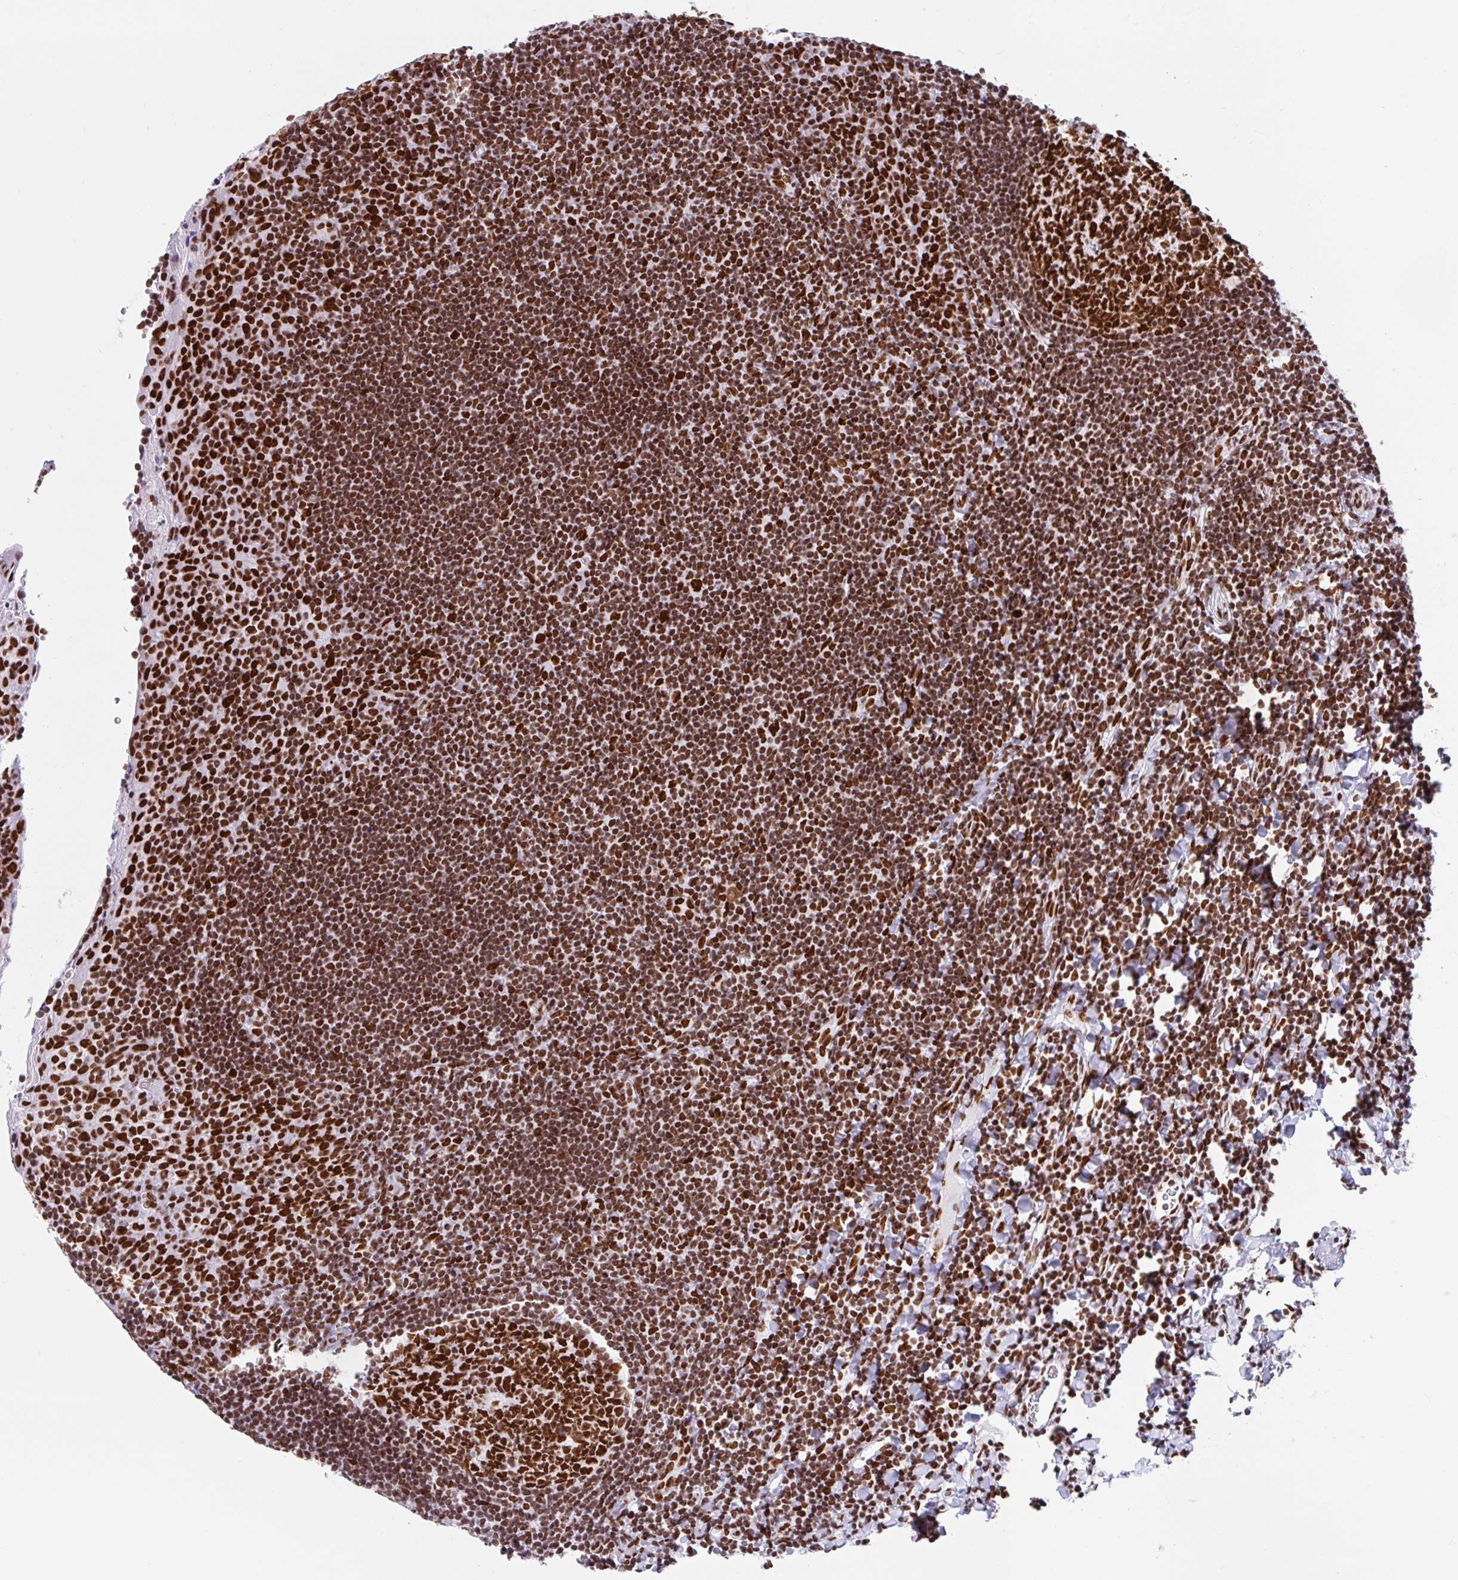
{"staining": {"intensity": "strong", "quantity": ">75%", "location": "nuclear"}, "tissue": "tonsil", "cell_type": "Germinal center cells", "image_type": "normal", "snomed": [{"axis": "morphology", "description": "Normal tissue, NOS"}, {"axis": "topography", "description": "Tonsil"}], "caption": "An IHC image of benign tissue is shown. Protein staining in brown labels strong nuclear positivity in tonsil within germinal center cells.", "gene": "KHDRBS1", "patient": {"sex": "male", "age": 17}}